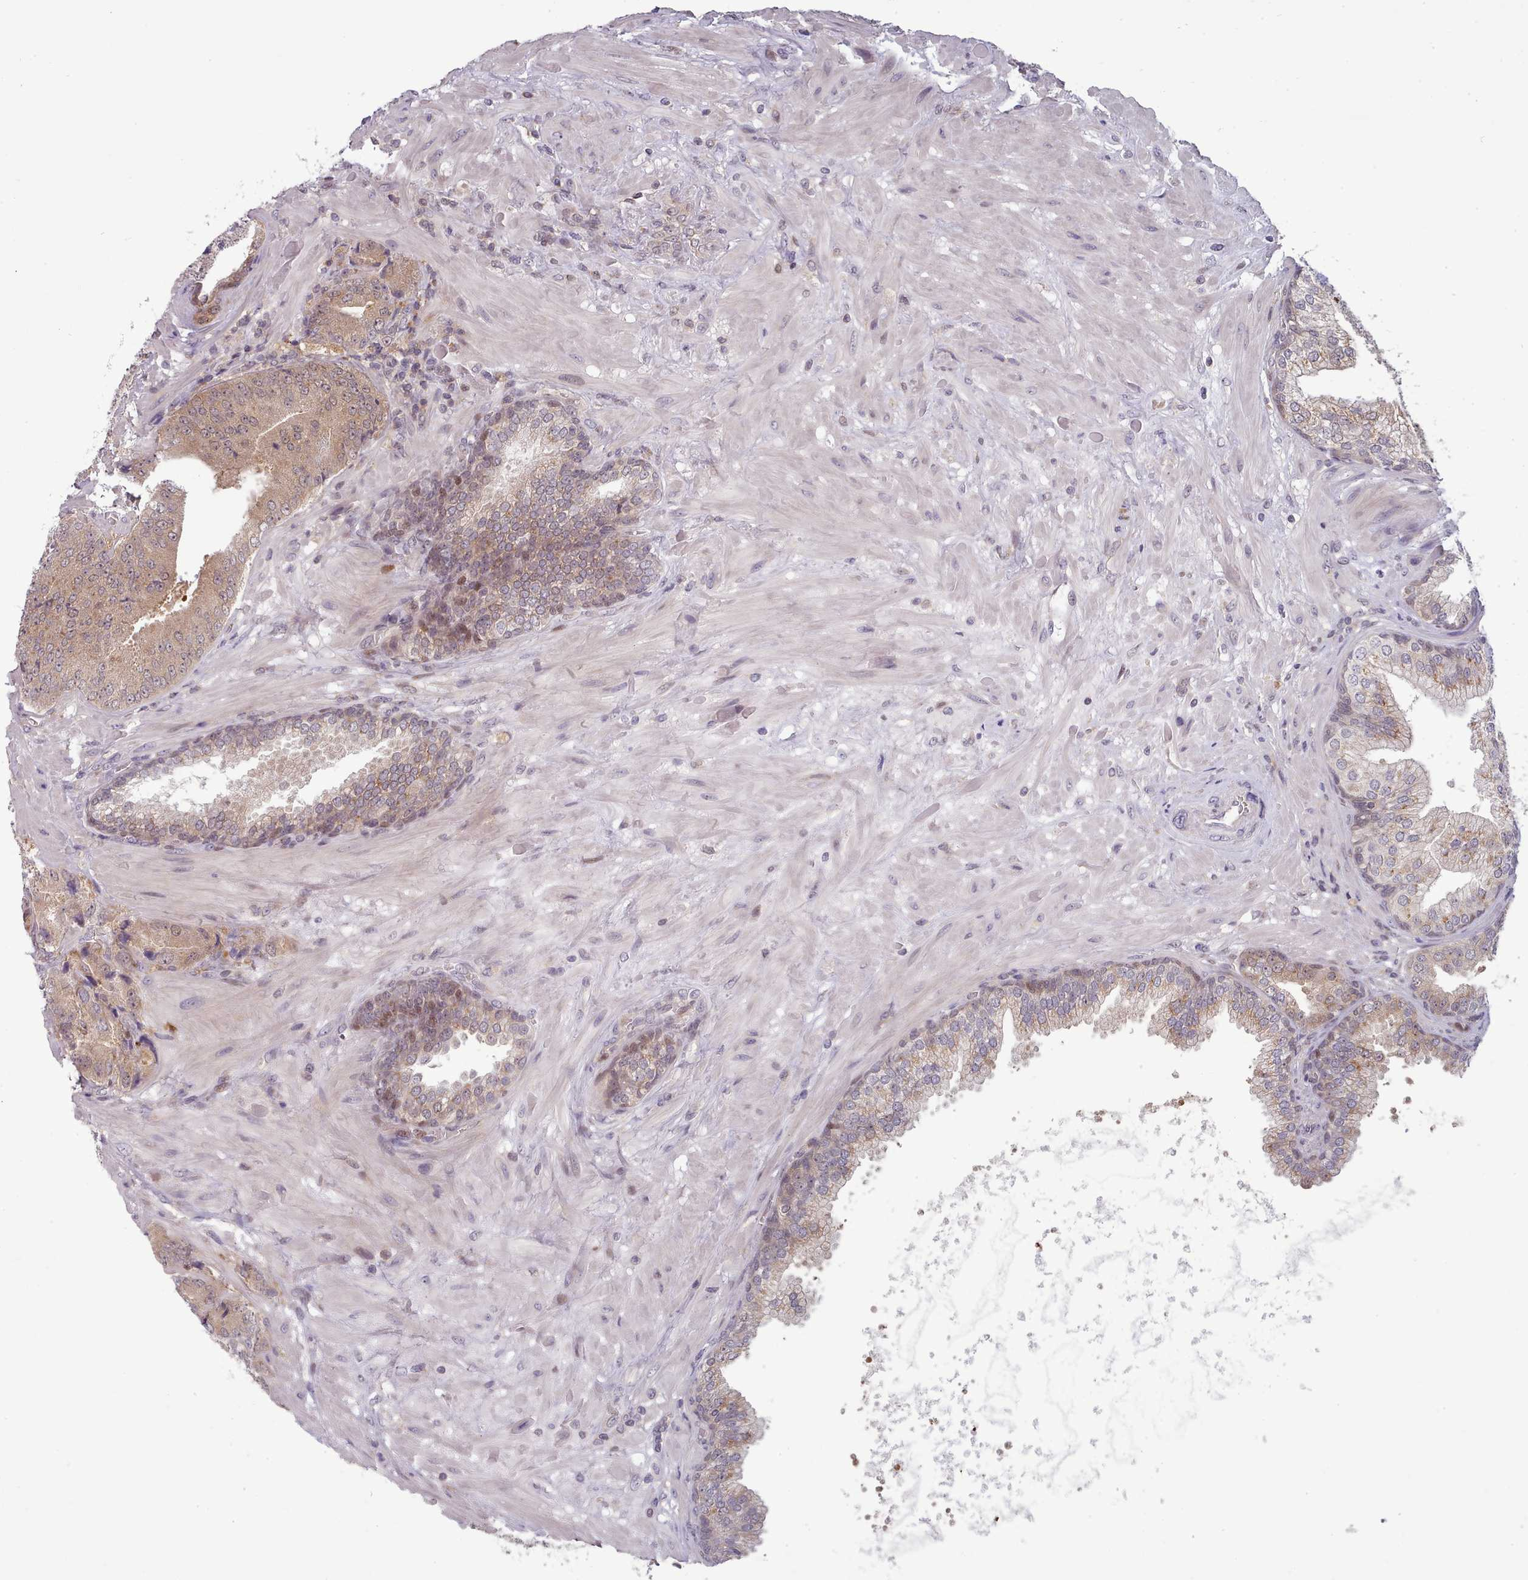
{"staining": {"intensity": "weak", "quantity": ">75%", "location": "cytoplasmic/membranous"}, "tissue": "prostate cancer", "cell_type": "Tumor cells", "image_type": "cancer", "snomed": [{"axis": "morphology", "description": "Adenocarcinoma, High grade"}, {"axis": "topography", "description": "Prostate"}], "caption": "IHC of human prostate cancer (adenocarcinoma (high-grade)) demonstrates low levels of weak cytoplasmic/membranous expression in about >75% of tumor cells. (DAB (3,3'-diaminobenzidine) = brown stain, brightfield microscopy at high magnification).", "gene": "CLNS1A", "patient": {"sex": "male", "age": 63}}